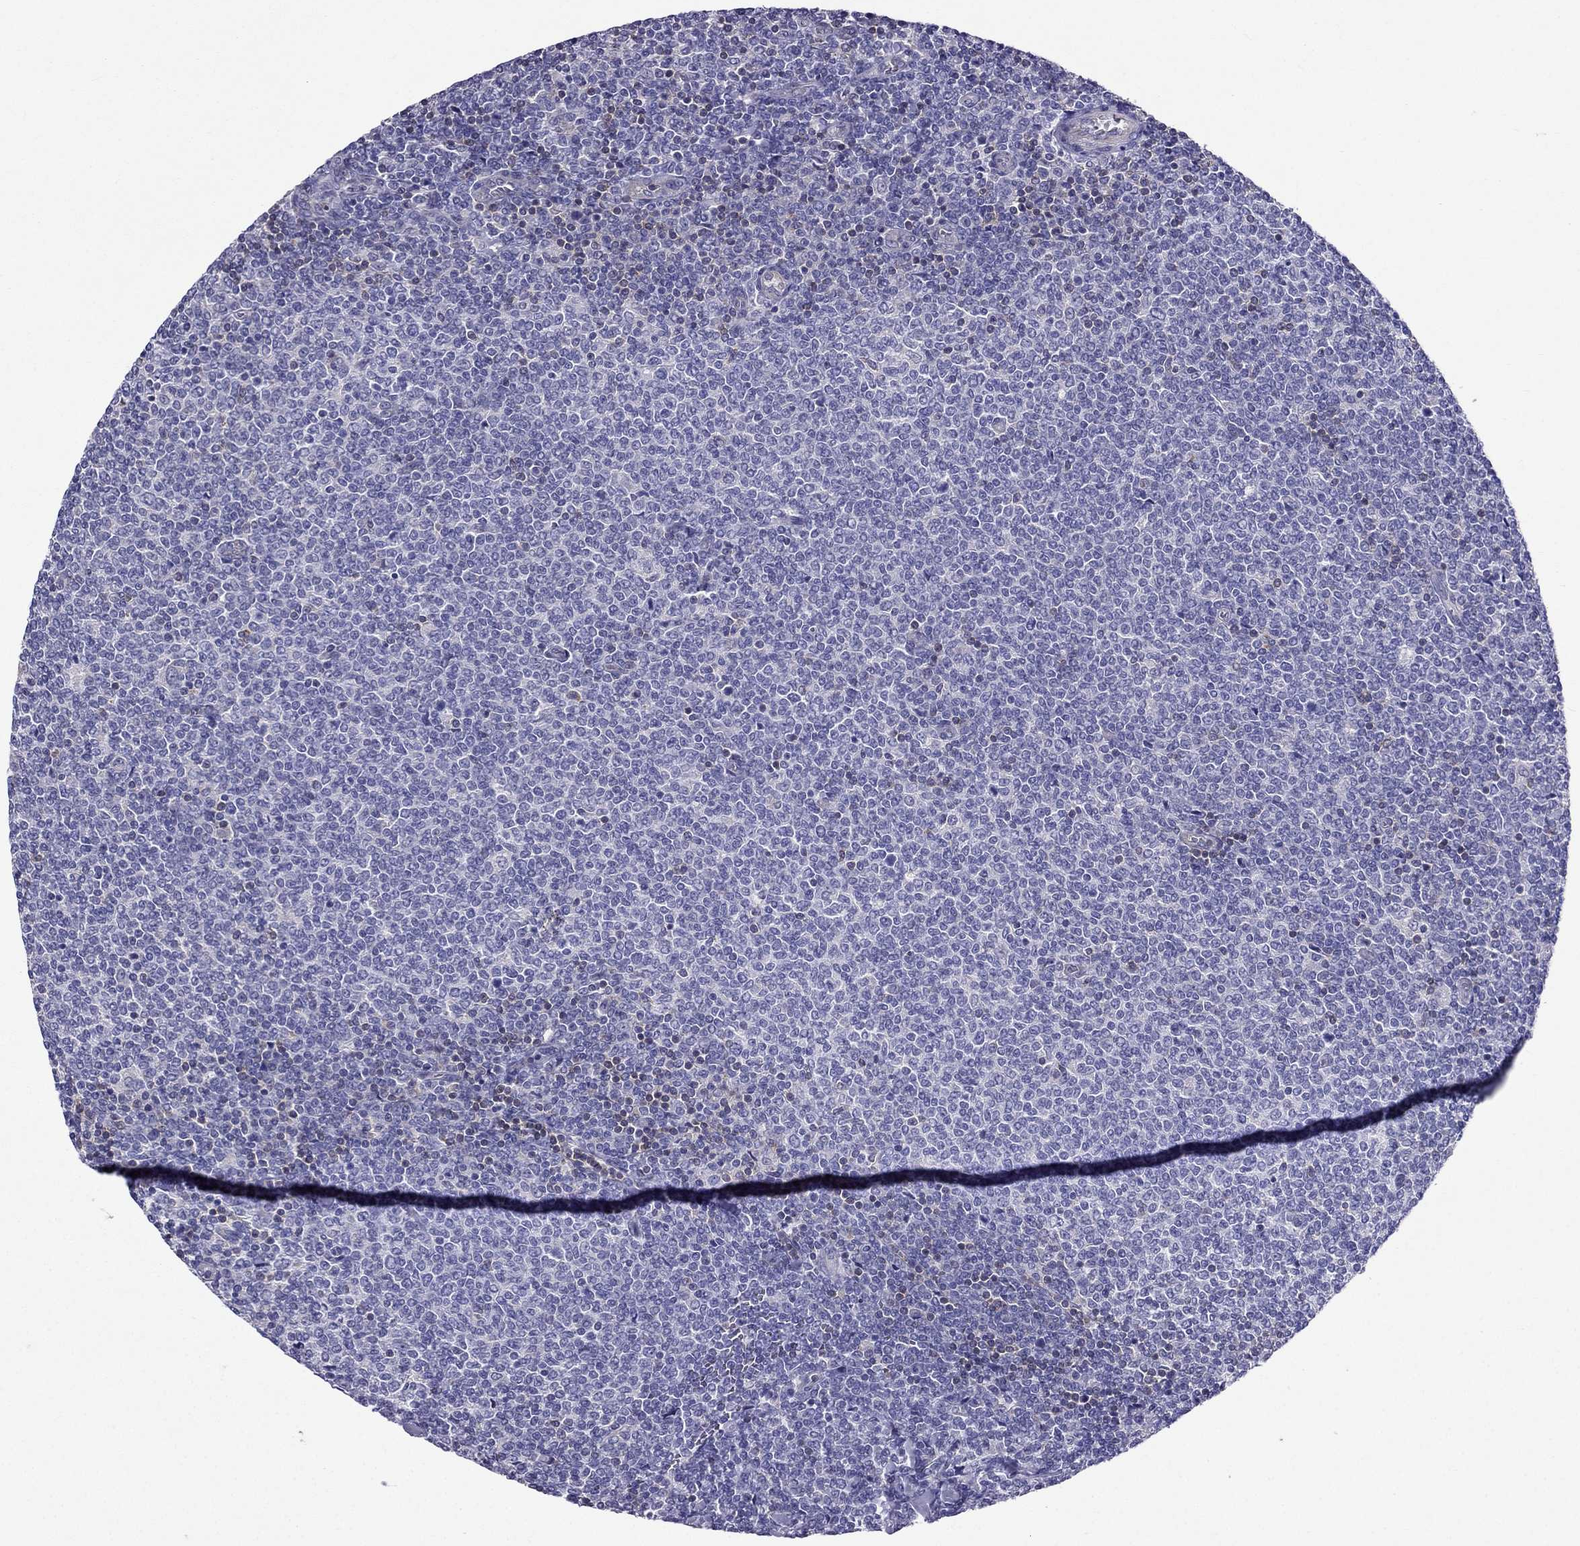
{"staining": {"intensity": "negative", "quantity": "none", "location": "none"}, "tissue": "lymphoma", "cell_type": "Tumor cells", "image_type": "cancer", "snomed": [{"axis": "morphology", "description": "Malignant lymphoma, non-Hodgkin's type, Low grade"}, {"axis": "topography", "description": "Lymph node"}], "caption": "This is an immunohistochemistry micrograph of low-grade malignant lymphoma, non-Hodgkin's type. There is no positivity in tumor cells.", "gene": "AAK1", "patient": {"sex": "male", "age": 52}}